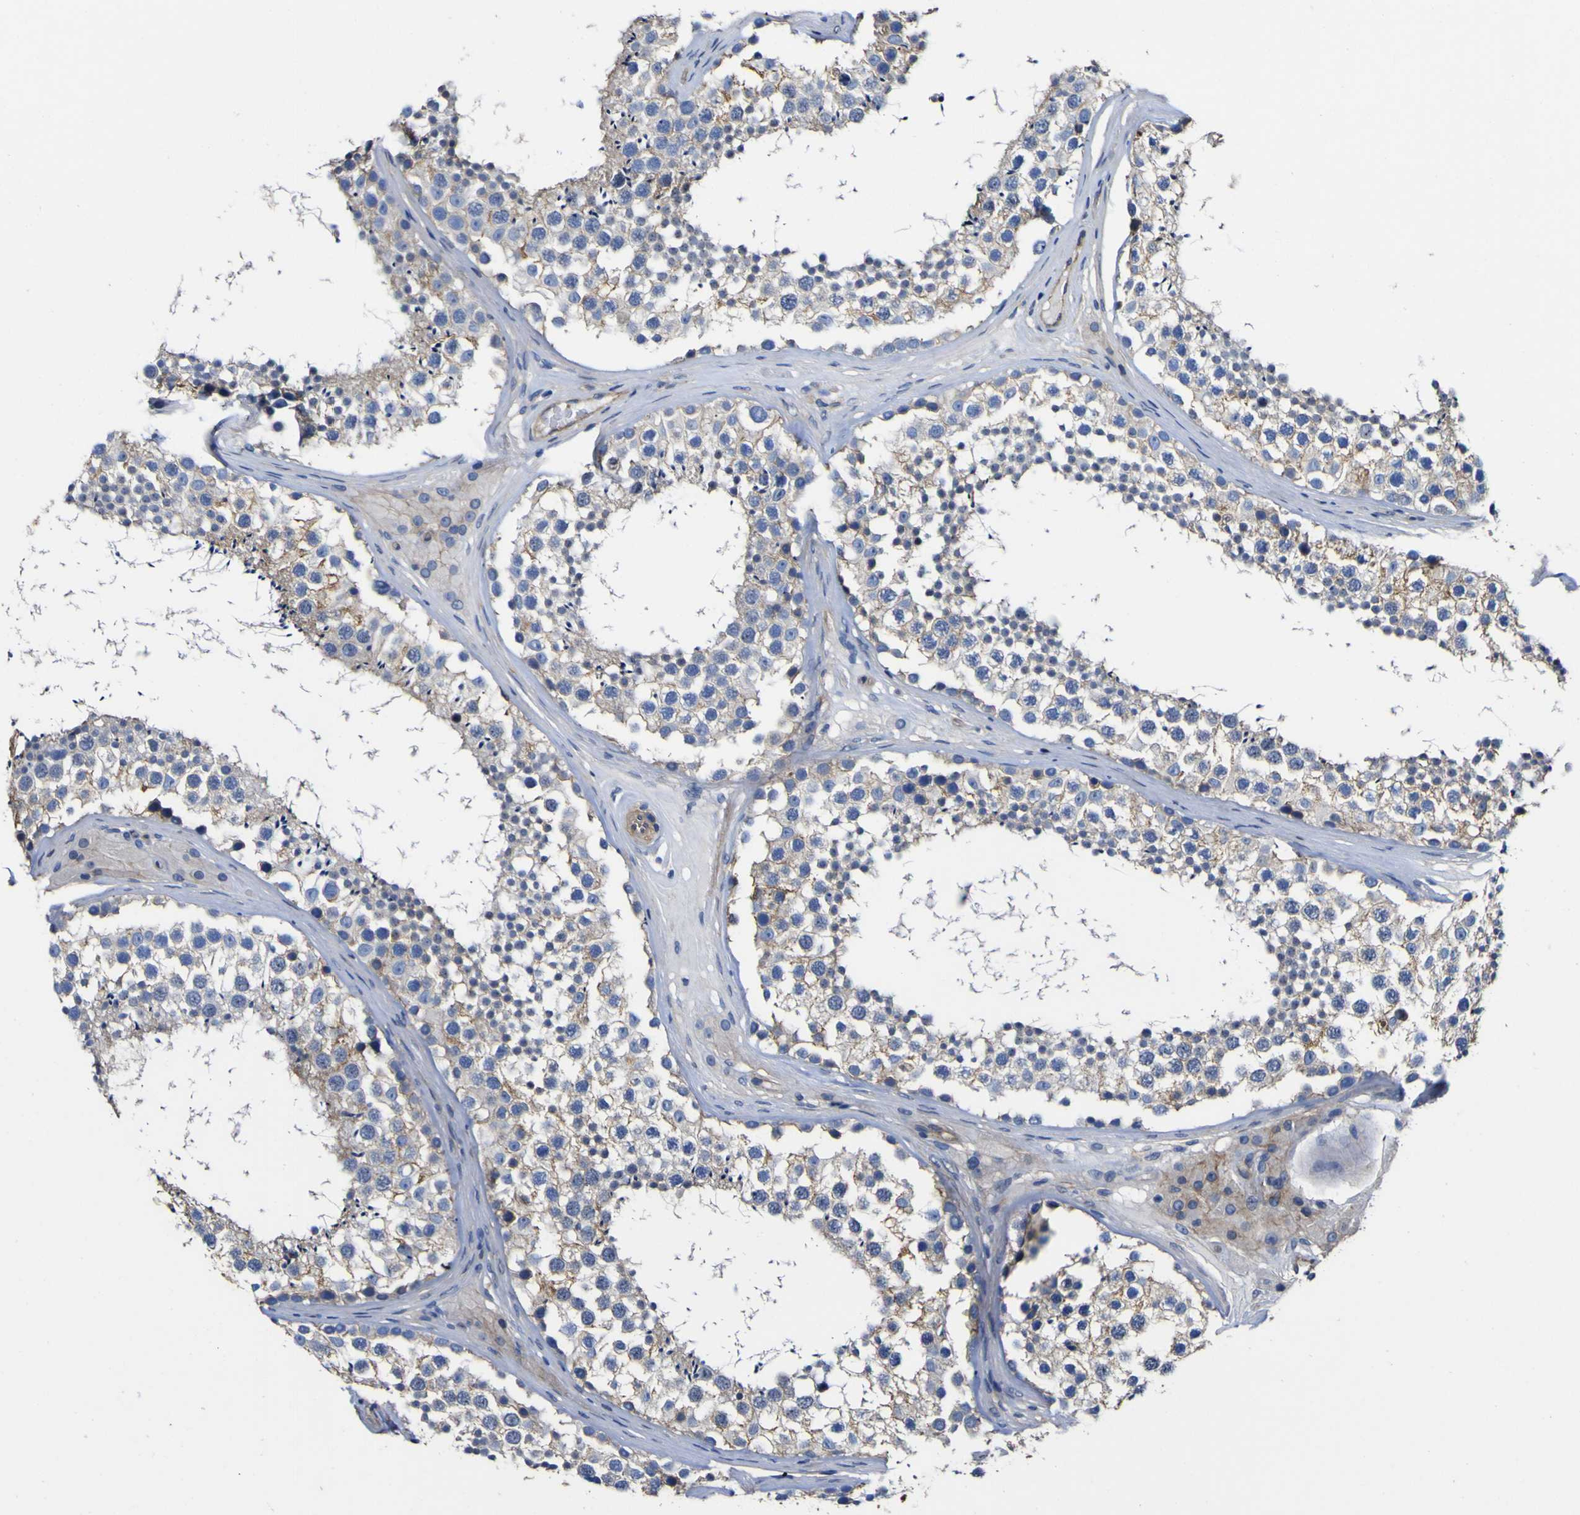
{"staining": {"intensity": "moderate", "quantity": "25%-75%", "location": "cytoplasmic/membranous"}, "tissue": "testis", "cell_type": "Cells in seminiferous ducts", "image_type": "normal", "snomed": [{"axis": "morphology", "description": "Normal tissue, NOS"}, {"axis": "topography", "description": "Testis"}], "caption": "Immunohistochemistry (IHC) (DAB) staining of benign human testis reveals moderate cytoplasmic/membranous protein positivity in about 25%-75% of cells in seminiferous ducts.", "gene": "CD151", "patient": {"sex": "male", "age": 46}}